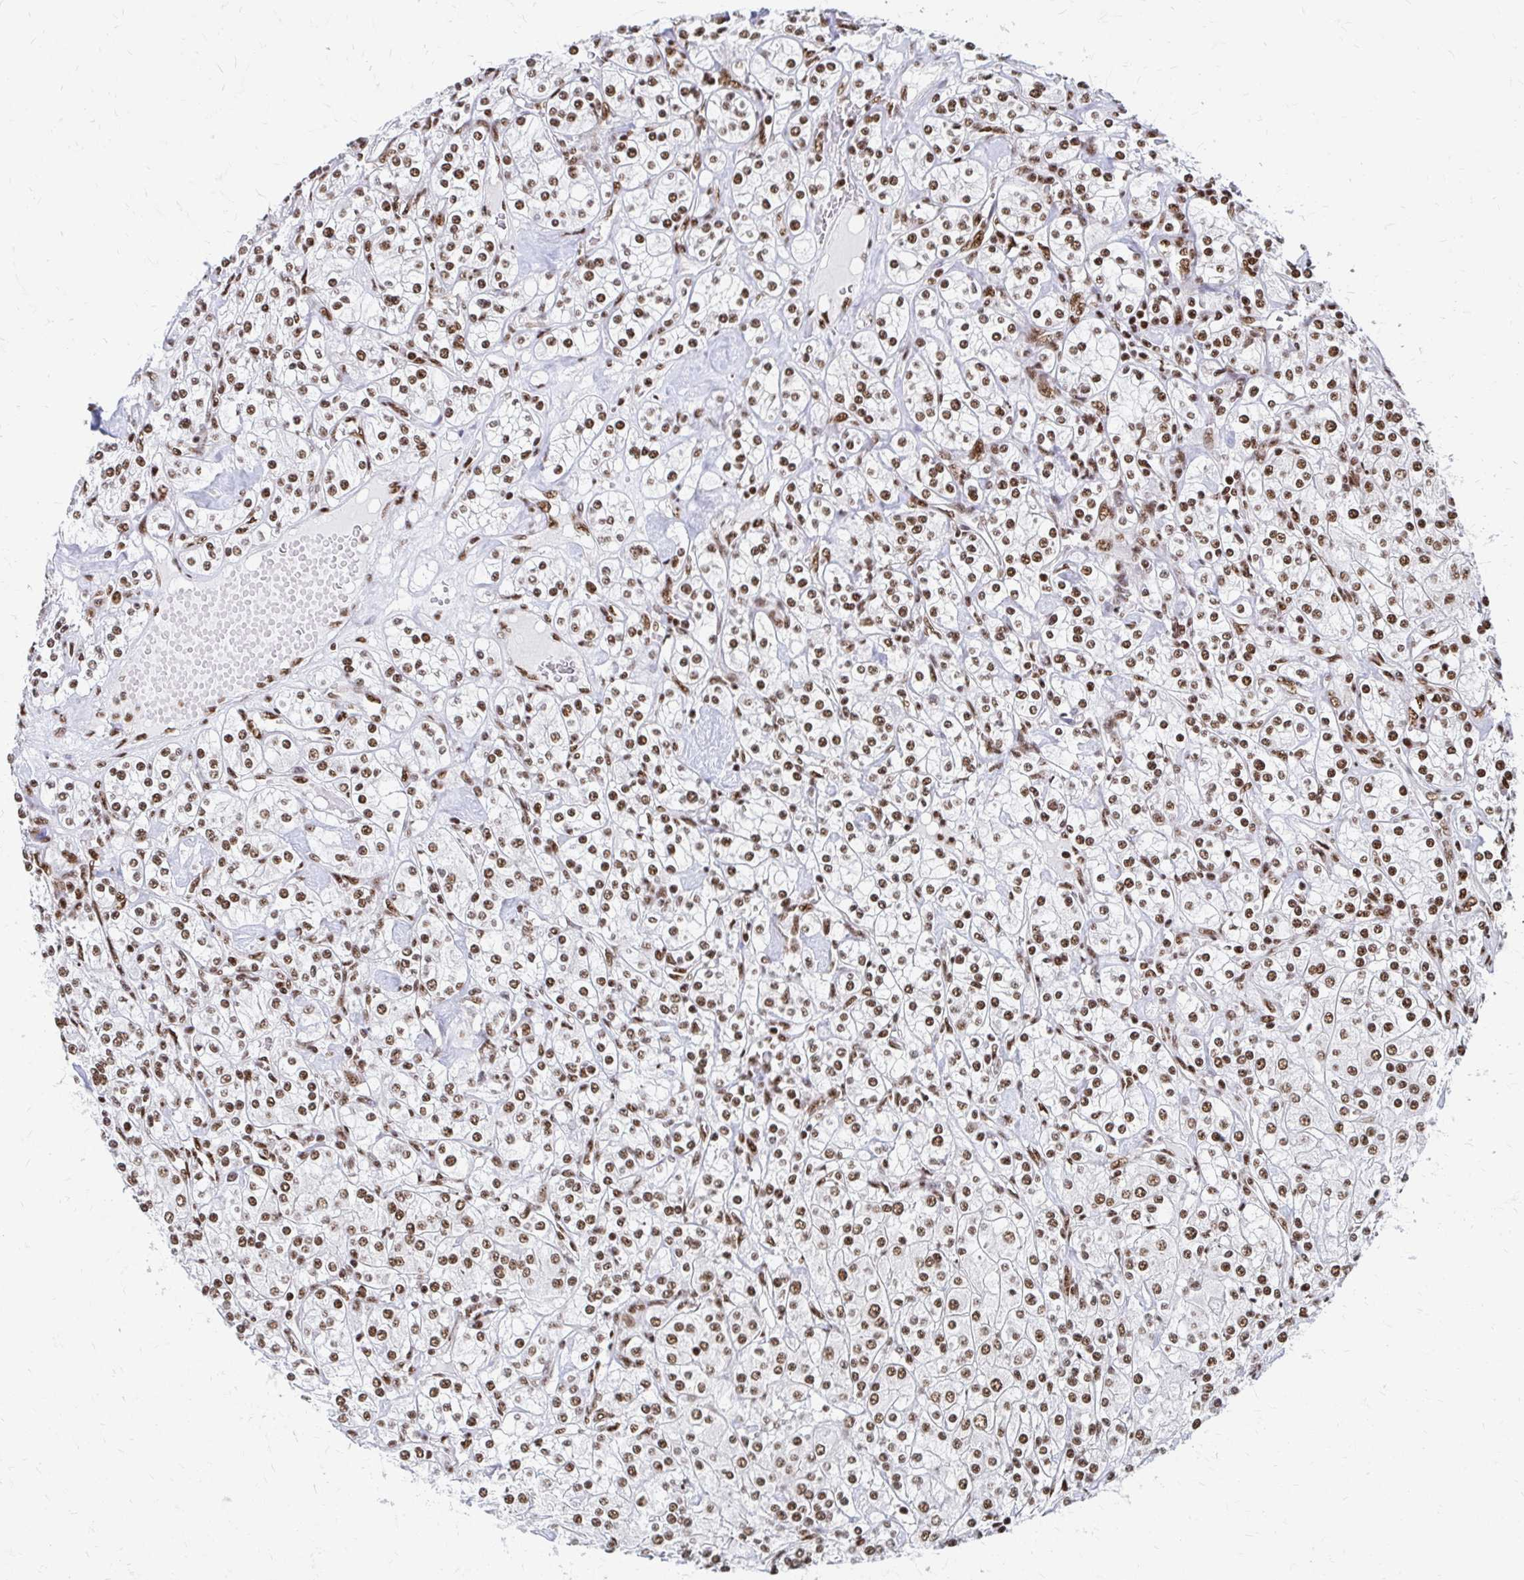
{"staining": {"intensity": "moderate", "quantity": ">75%", "location": "nuclear"}, "tissue": "renal cancer", "cell_type": "Tumor cells", "image_type": "cancer", "snomed": [{"axis": "morphology", "description": "Adenocarcinoma, NOS"}, {"axis": "topography", "description": "Kidney"}], "caption": "Immunohistochemical staining of human renal cancer (adenocarcinoma) displays moderate nuclear protein expression in approximately >75% of tumor cells.", "gene": "CNKSR3", "patient": {"sex": "male", "age": 77}}